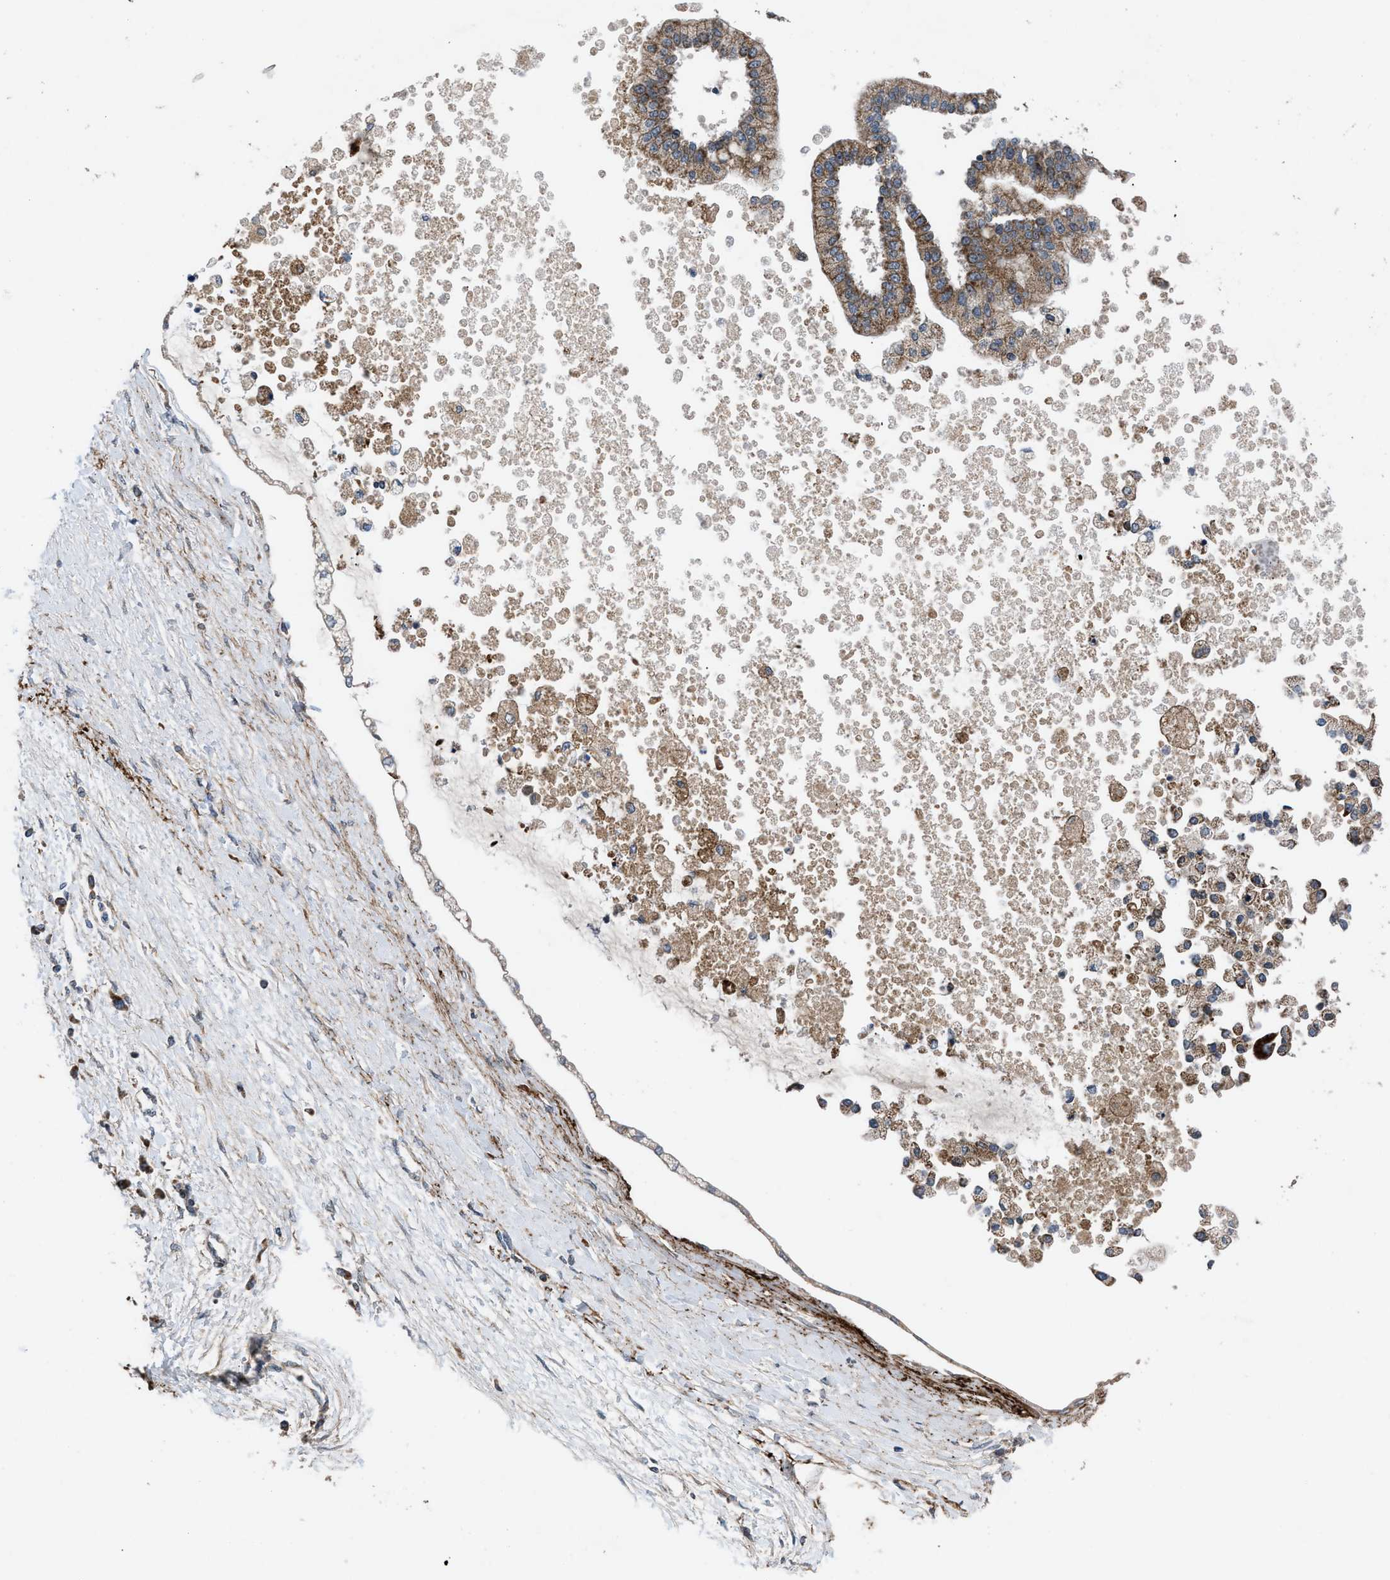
{"staining": {"intensity": "moderate", "quantity": ">75%", "location": "cytoplasmic/membranous"}, "tissue": "liver cancer", "cell_type": "Tumor cells", "image_type": "cancer", "snomed": [{"axis": "morphology", "description": "Cholangiocarcinoma"}, {"axis": "topography", "description": "Liver"}], "caption": "There is medium levels of moderate cytoplasmic/membranous staining in tumor cells of liver cholangiocarcinoma, as demonstrated by immunohistochemical staining (brown color).", "gene": "AP3M2", "patient": {"sex": "male", "age": 50}}